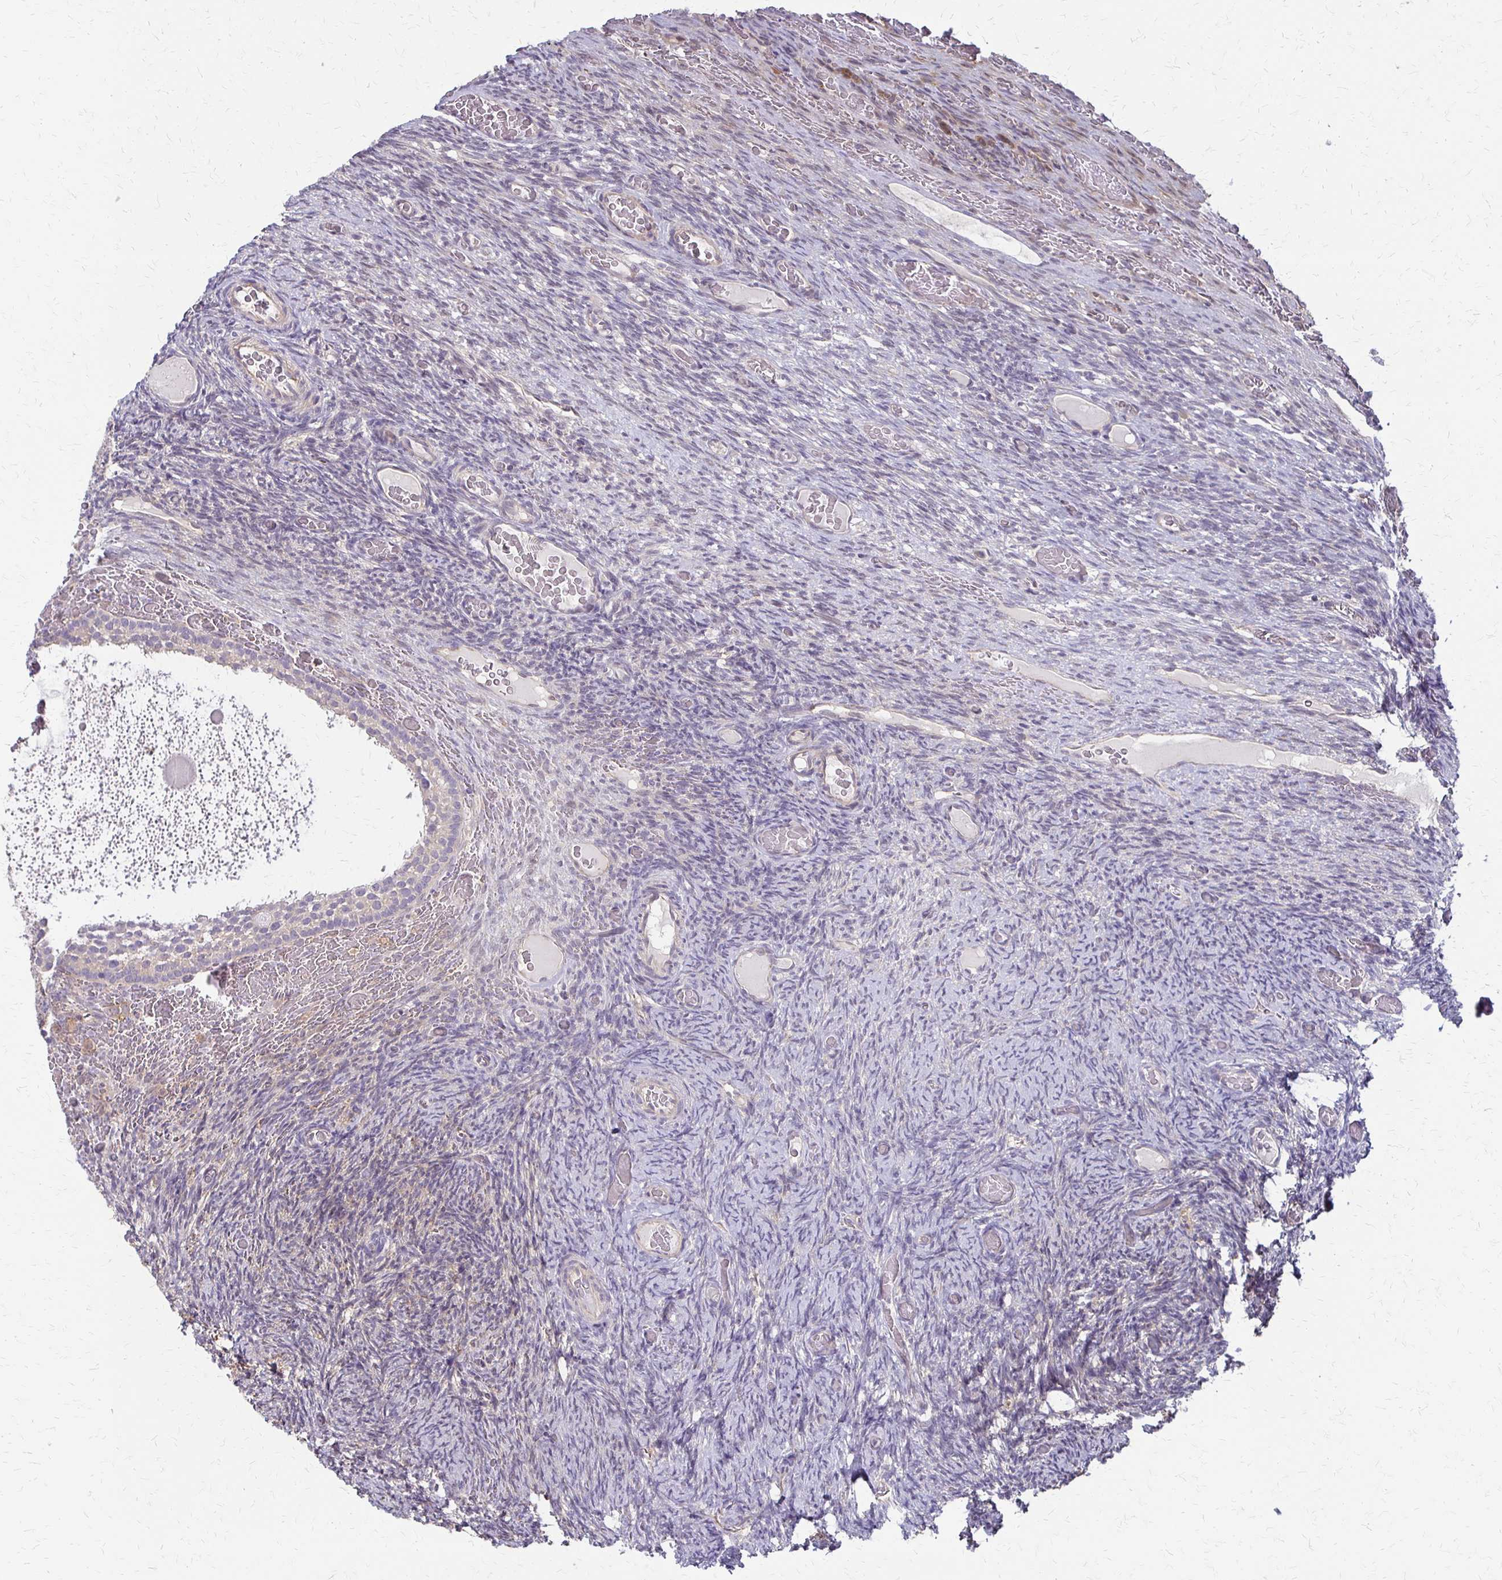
{"staining": {"intensity": "weak", "quantity": "25%-75%", "location": "cytoplasmic/membranous"}, "tissue": "ovary", "cell_type": "Follicle cells", "image_type": "normal", "snomed": [{"axis": "morphology", "description": "Normal tissue, NOS"}, {"axis": "topography", "description": "Ovary"}], "caption": "The histopathology image exhibits staining of unremarkable ovary, revealing weak cytoplasmic/membranous protein staining (brown color) within follicle cells.", "gene": "CFL2", "patient": {"sex": "female", "age": 34}}